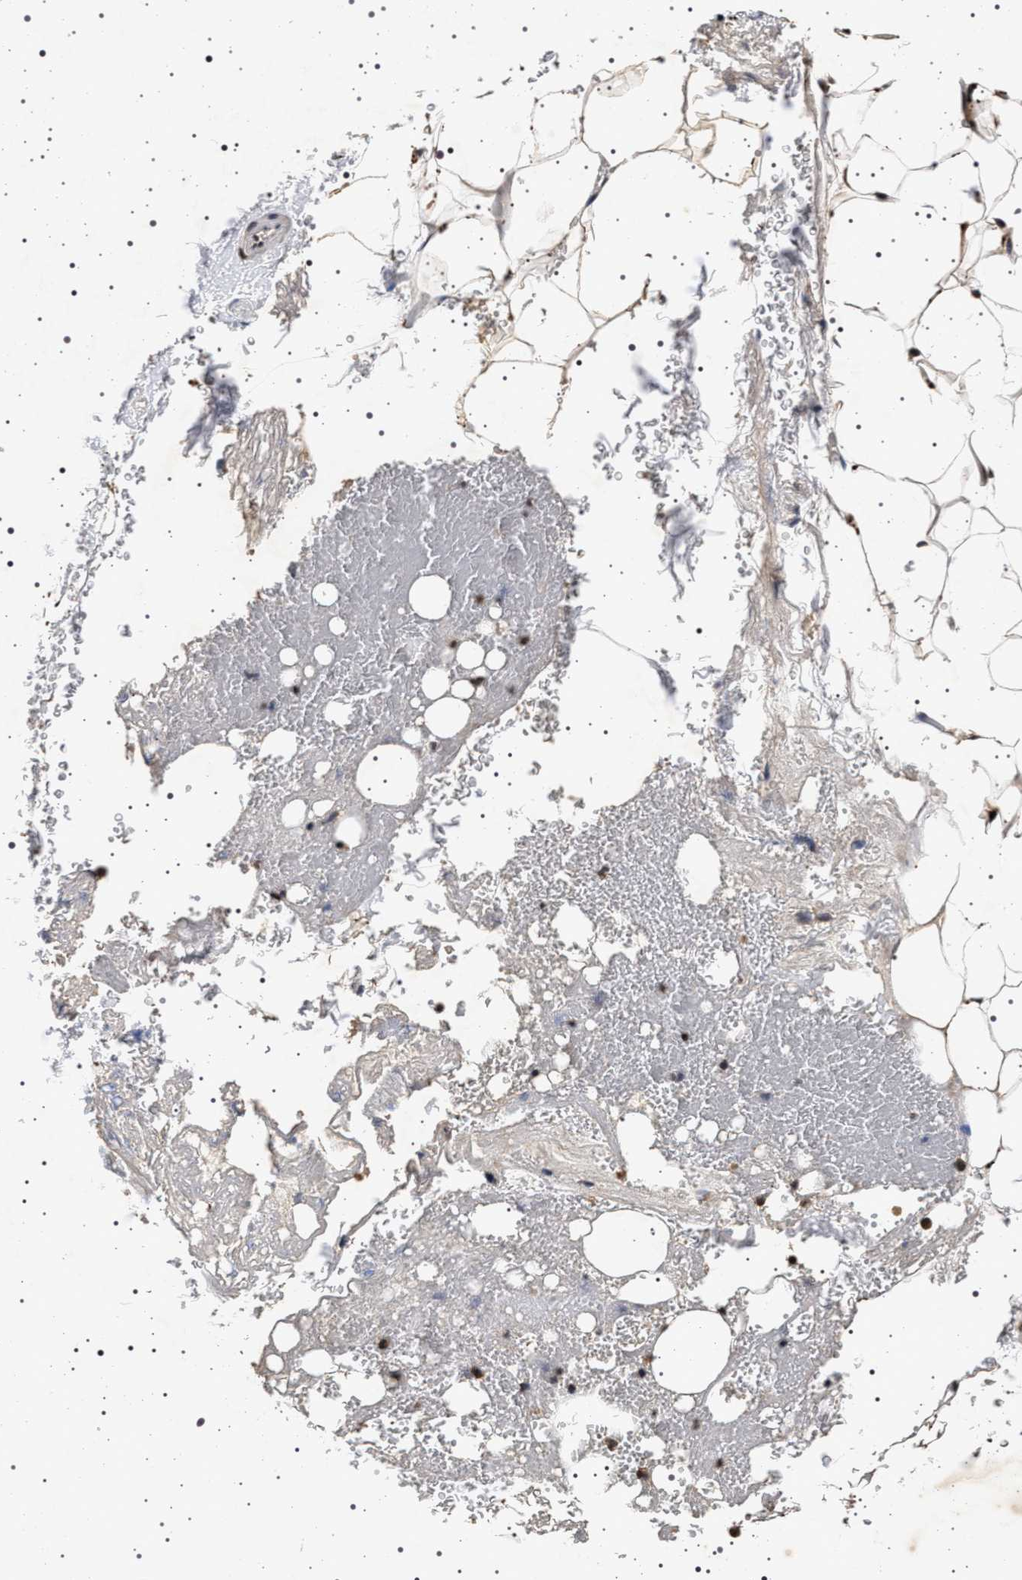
{"staining": {"intensity": "moderate", "quantity": "<25%", "location": "cytoplasmic/membranous"}, "tissue": "adipose tissue", "cell_type": "Adipocytes", "image_type": "normal", "snomed": [{"axis": "morphology", "description": "Normal tissue, NOS"}, {"axis": "topography", "description": "Peripheral nerve tissue"}], "caption": "Immunohistochemistry (IHC) (DAB) staining of benign adipose tissue shows moderate cytoplasmic/membranous protein staining in approximately <25% of adipocytes. The staining was performed using DAB (3,3'-diaminobenzidine) to visualize the protein expression in brown, while the nuclei were stained in blue with hematoxylin (Magnification: 20x).", "gene": "CDKN1B", "patient": {"sex": "male", "age": 70}}